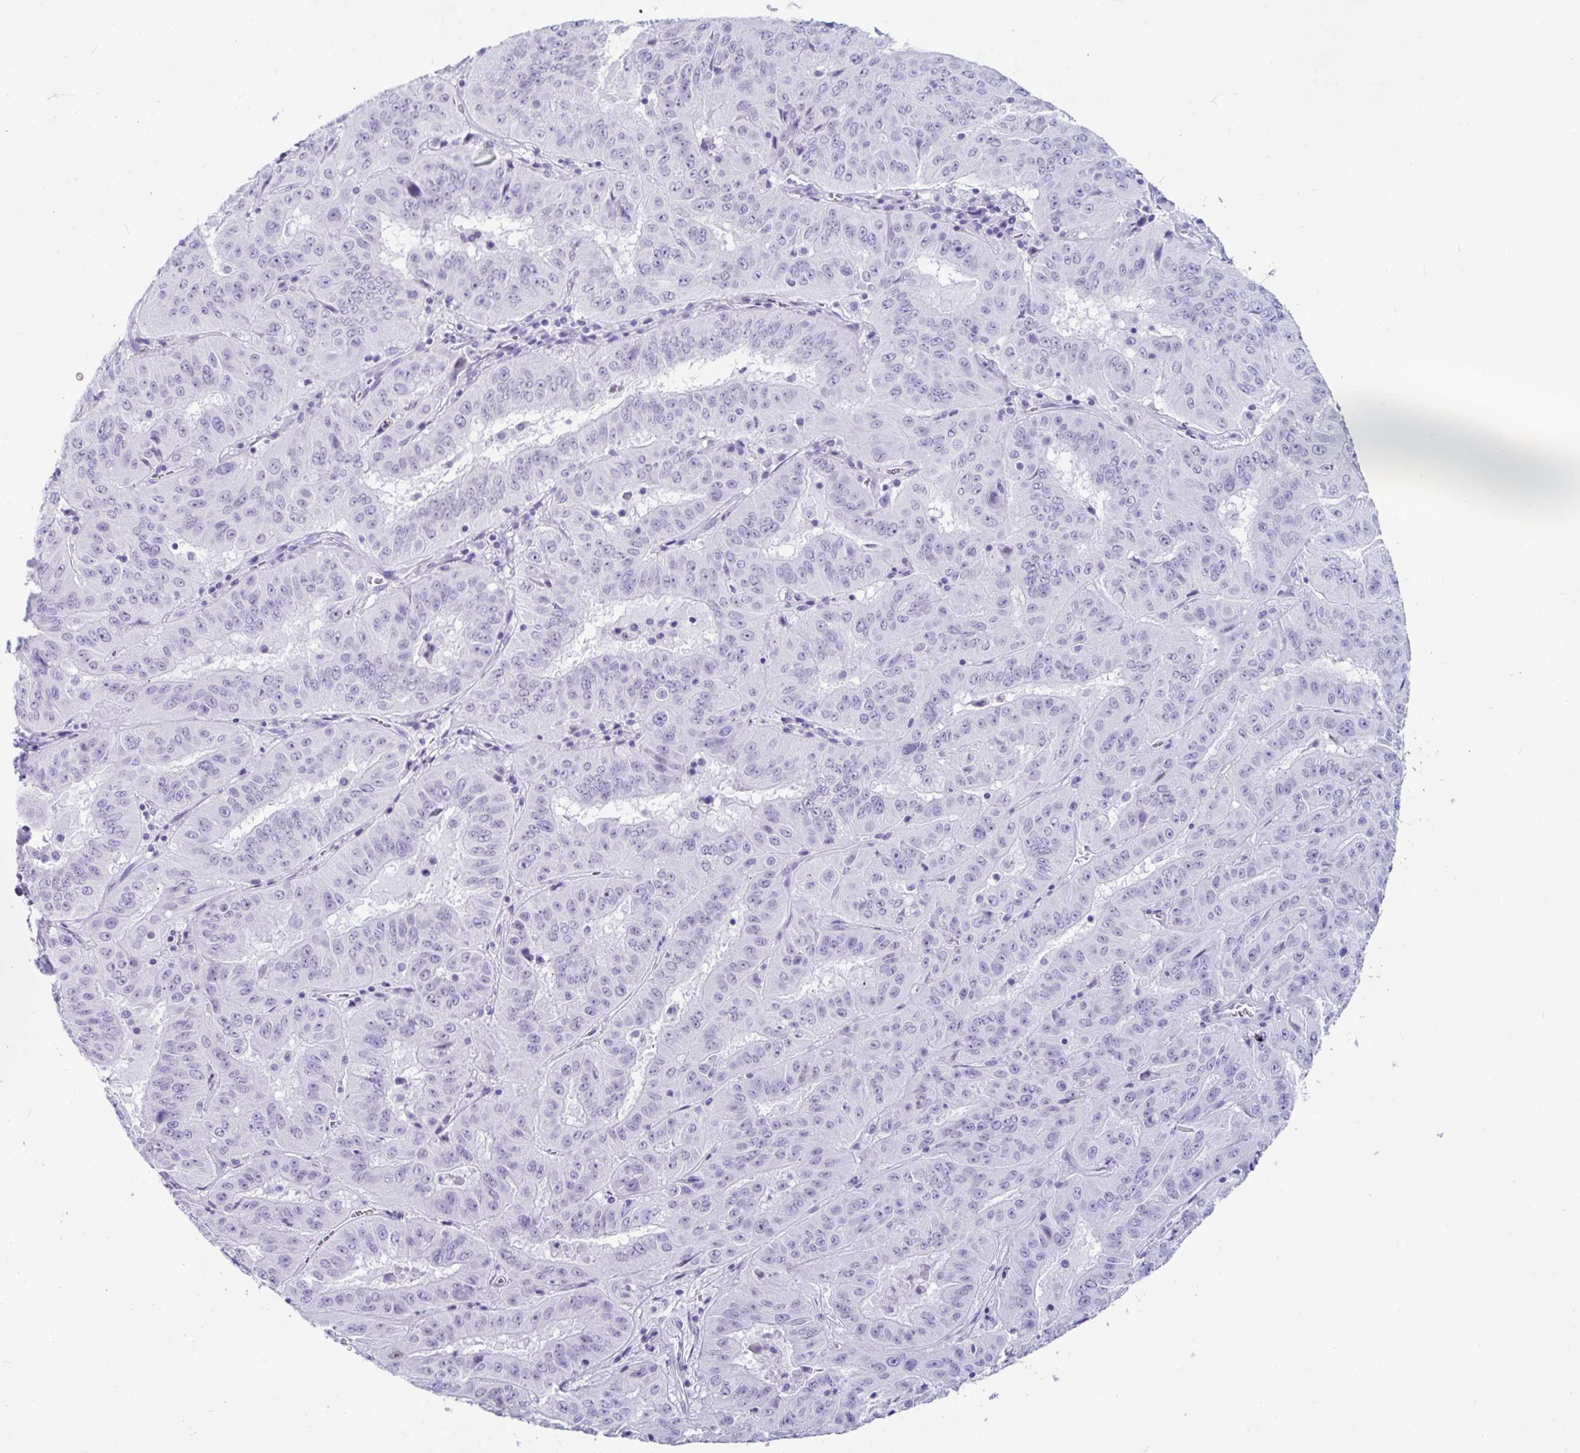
{"staining": {"intensity": "negative", "quantity": "none", "location": "none"}, "tissue": "pancreatic cancer", "cell_type": "Tumor cells", "image_type": "cancer", "snomed": [{"axis": "morphology", "description": "Adenocarcinoma, NOS"}, {"axis": "topography", "description": "Pancreas"}], "caption": "This is a histopathology image of IHC staining of adenocarcinoma (pancreatic), which shows no positivity in tumor cells.", "gene": "GKN2", "patient": {"sex": "male", "age": 63}}